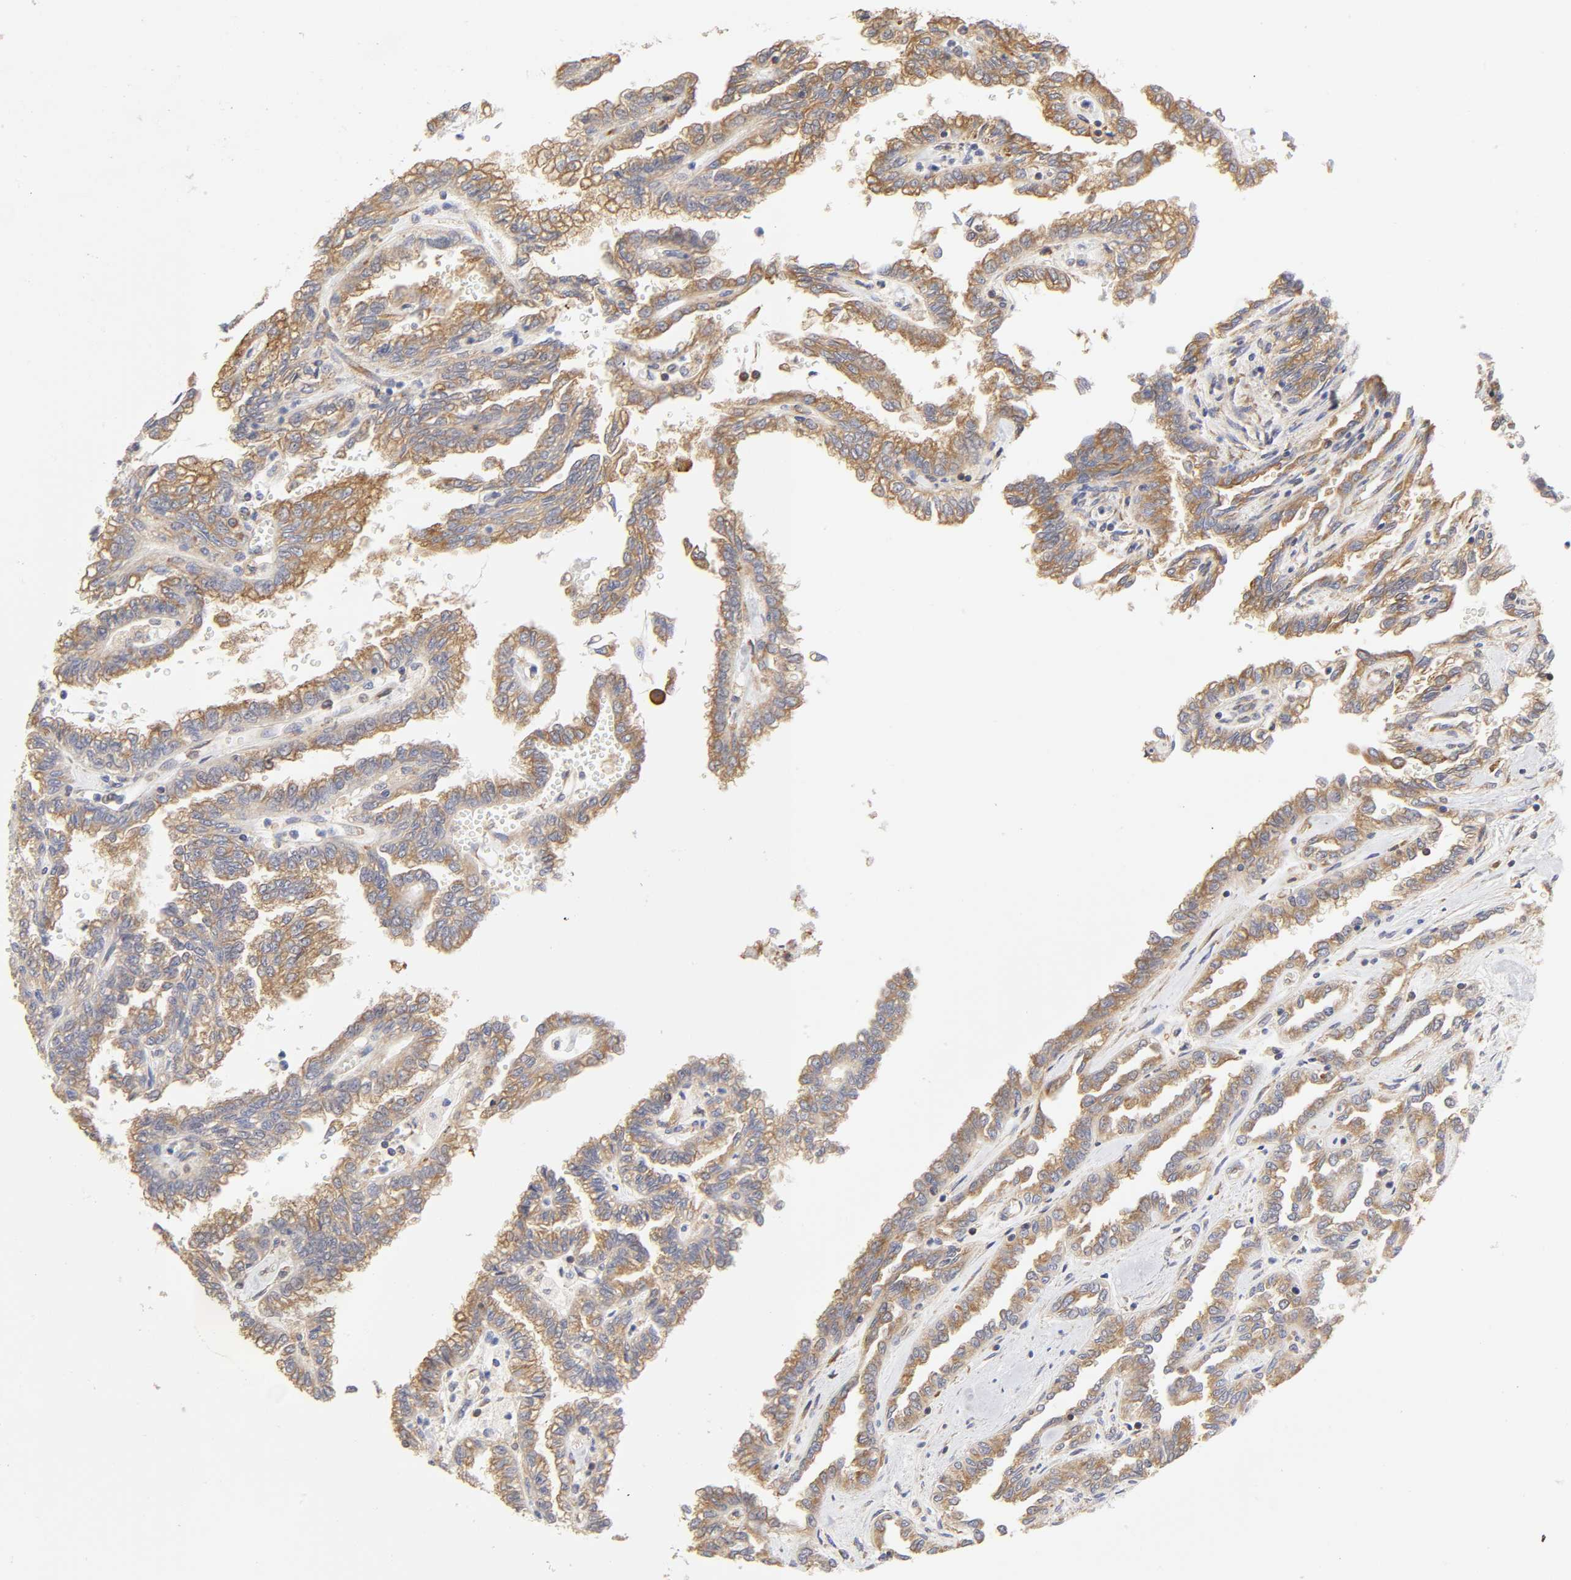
{"staining": {"intensity": "moderate", "quantity": ">75%", "location": "cytoplasmic/membranous"}, "tissue": "renal cancer", "cell_type": "Tumor cells", "image_type": "cancer", "snomed": [{"axis": "morphology", "description": "Inflammation, NOS"}, {"axis": "morphology", "description": "Adenocarcinoma, NOS"}, {"axis": "topography", "description": "Kidney"}], "caption": "Human renal cancer (adenocarcinoma) stained with a brown dye exhibits moderate cytoplasmic/membranous positive staining in about >75% of tumor cells.", "gene": "RPL14", "patient": {"sex": "male", "age": 68}}